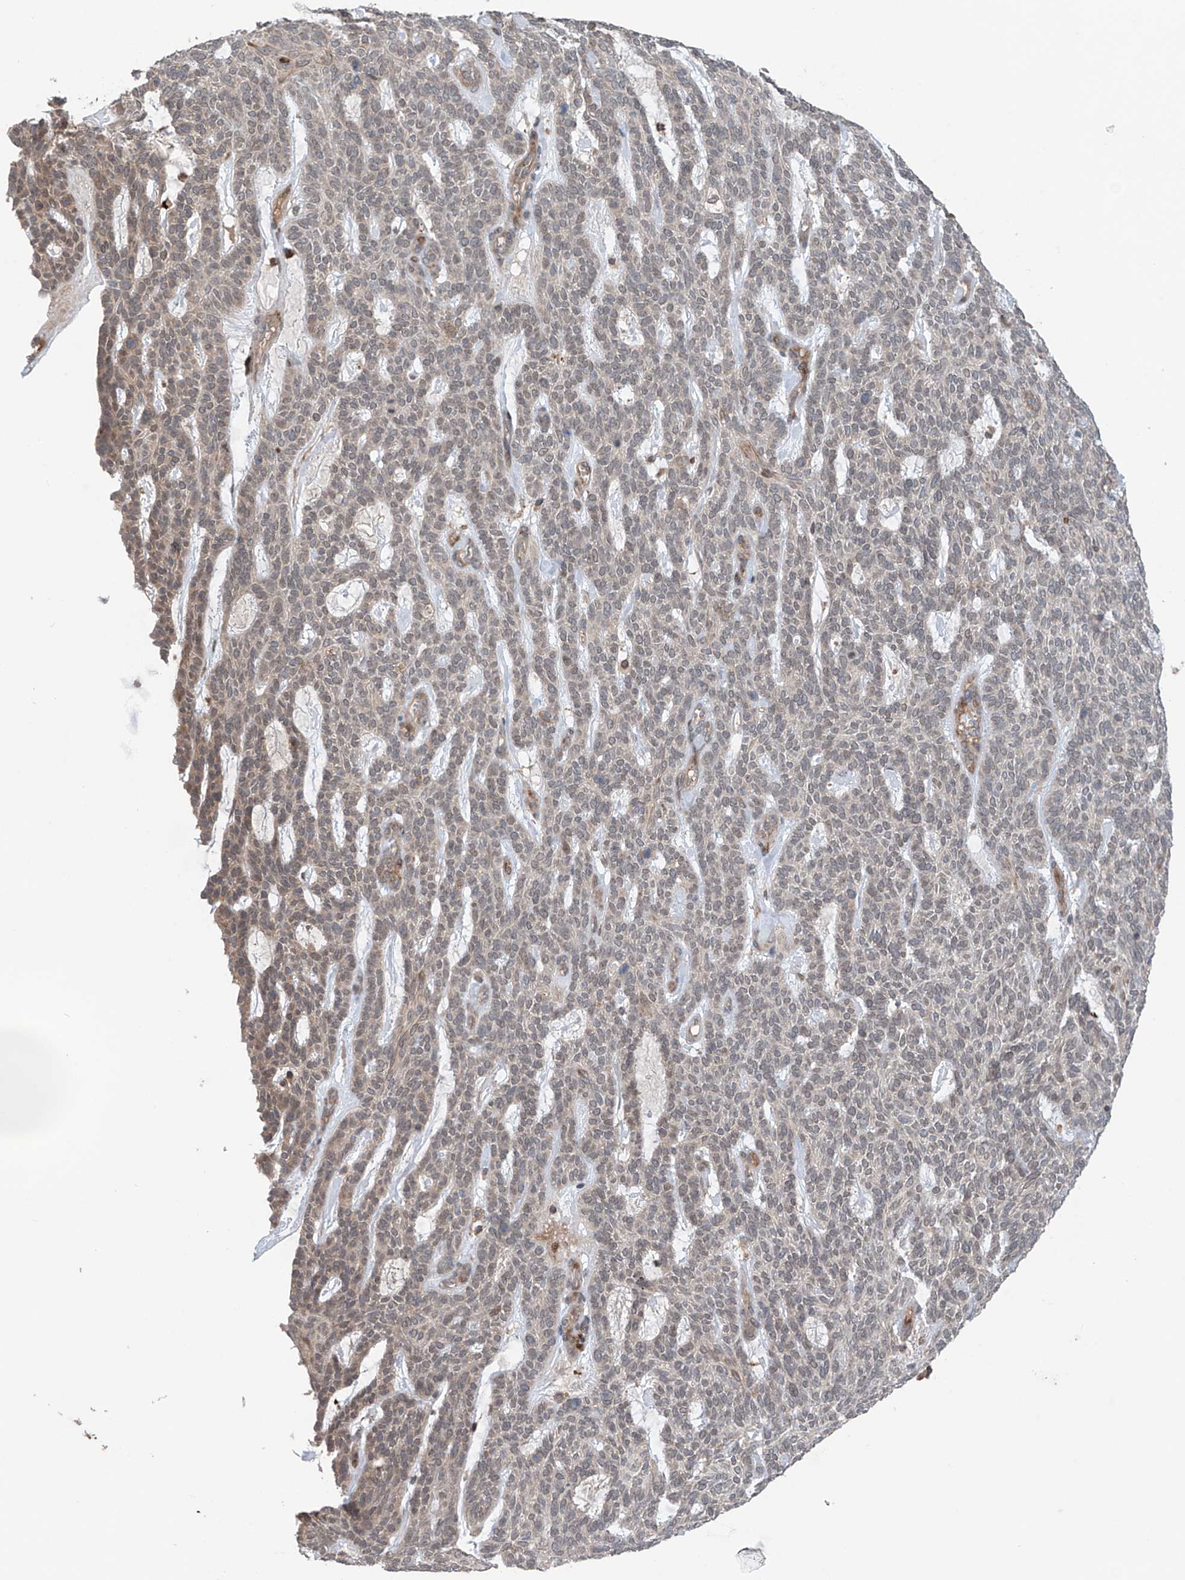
{"staining": {"intensity": "moderate", "quantity": "<25%", "location": "cytoplasmic/membranous"}, "tissue": "skin cancer", "cell_type": "Tumor cells", "image_type": "cancer", "snomed": [{"axis": "morphology", "description": "Squamous cell carcinoma, NOS"}, {"axis": "topography", "description": "Skin"}], "caption": "DAB immunohistochemical staining of human skin squamous cell carcinoma demonstrates moderate cytoplasmic/membranous protein staining in approximately <25% of tumor cells.", "gene": "SAMD3", "patient": {"sex": "female", "age": 90}}